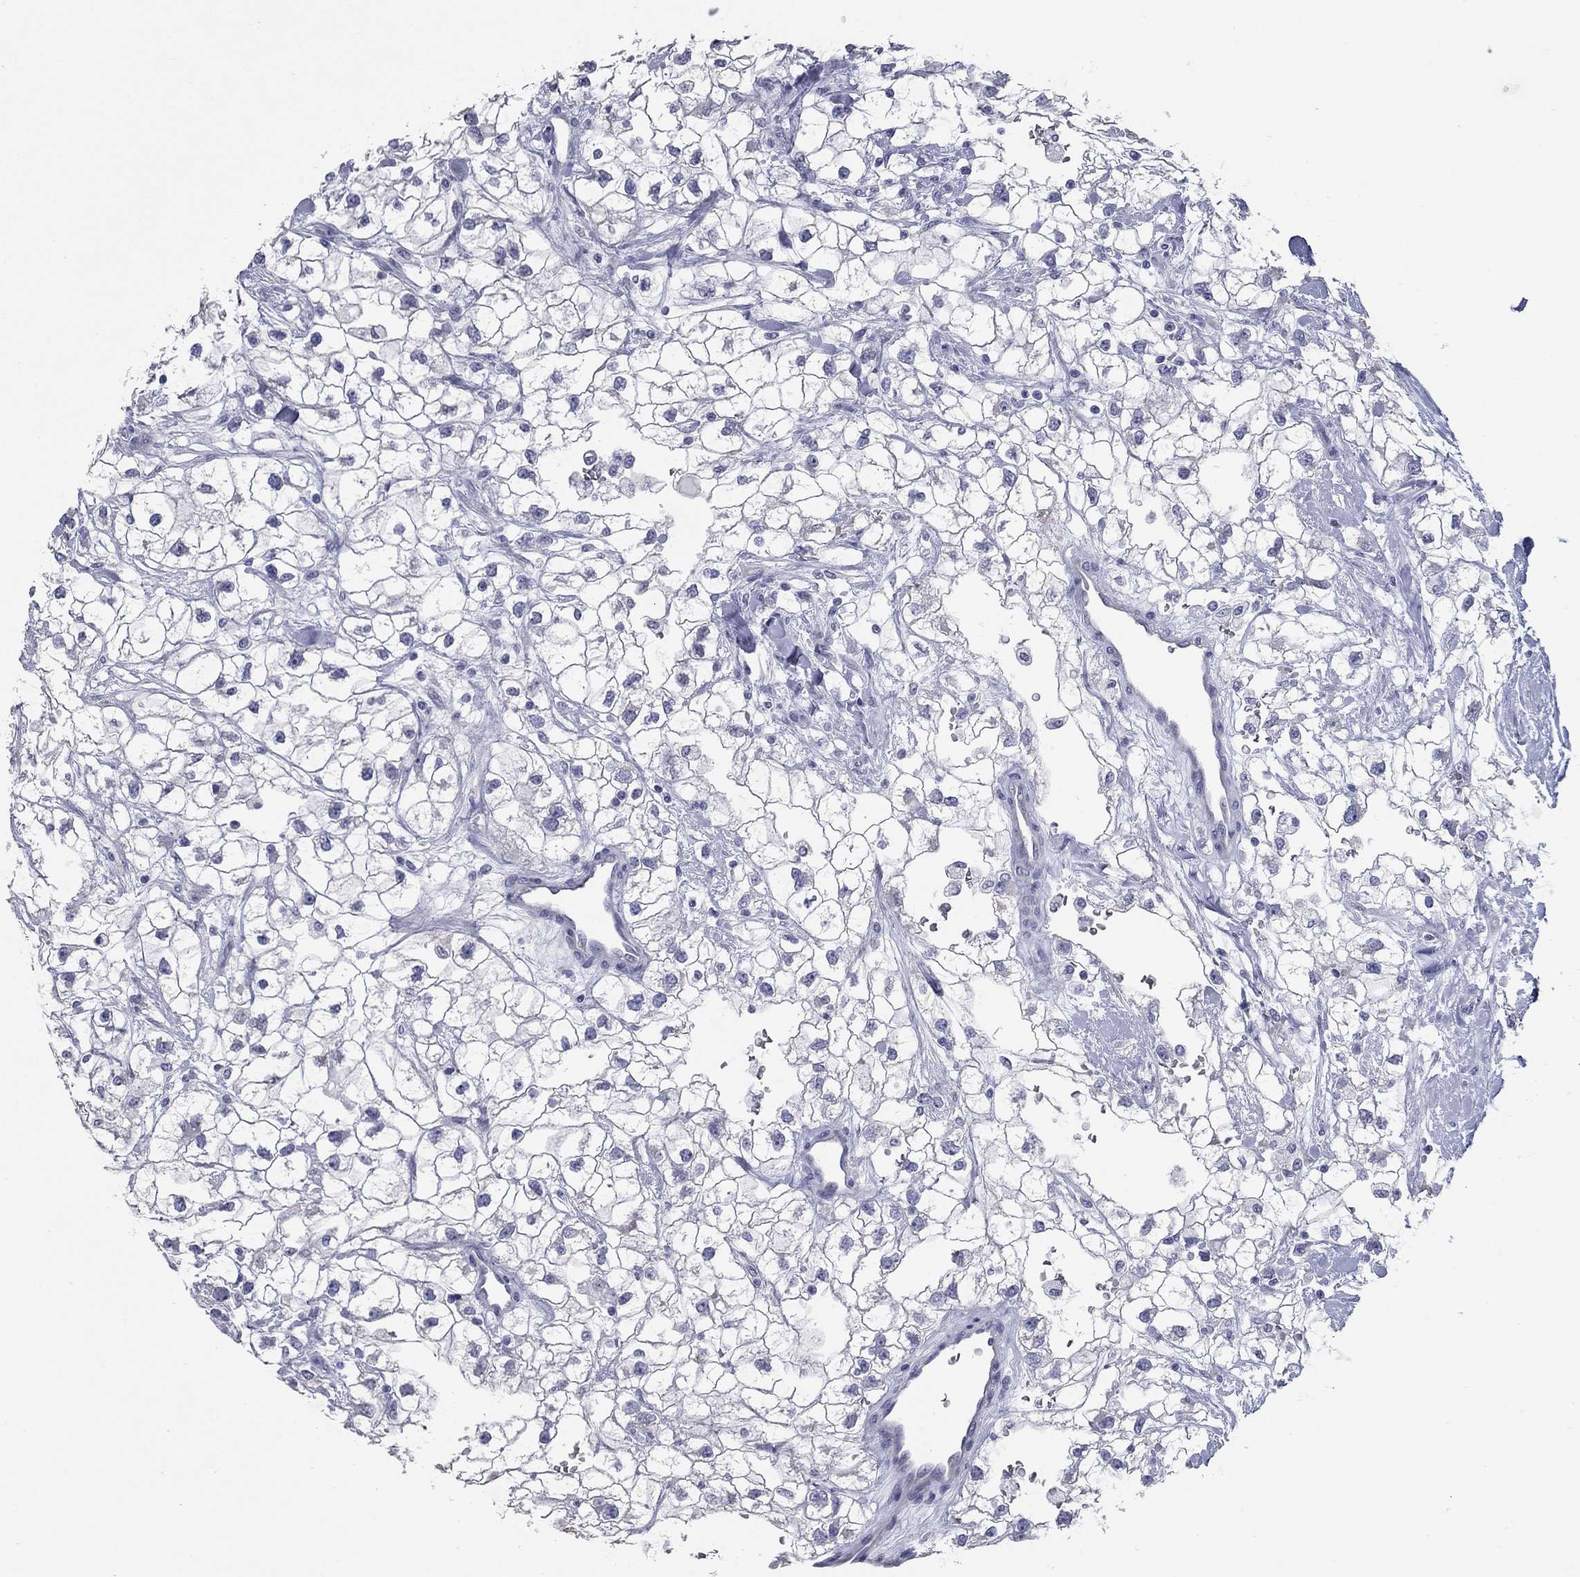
{"staining": {"intensity": "negative", "quantity": "none", "location": "none"}, "tissue": "renal cancer", "cell_type": "Tumor cells", "image_type": "cancer", "snomed": [{"axis": "morphology", "description": "Adenocarcinoma, NOS"}, {"axis": "topography", "description": "Kidney"}], "caption": "High power microscopy micrograph of an immunohistochemistry histopathology image of renal cancer, revealing no significant positivity in tumor cells. (DAB (3,3'-diaminobenzidine) immunohistochemistry with hematoxylin counter stain).", "gene": "TAC1", "patient": {"sex": "male", "age": 59}}